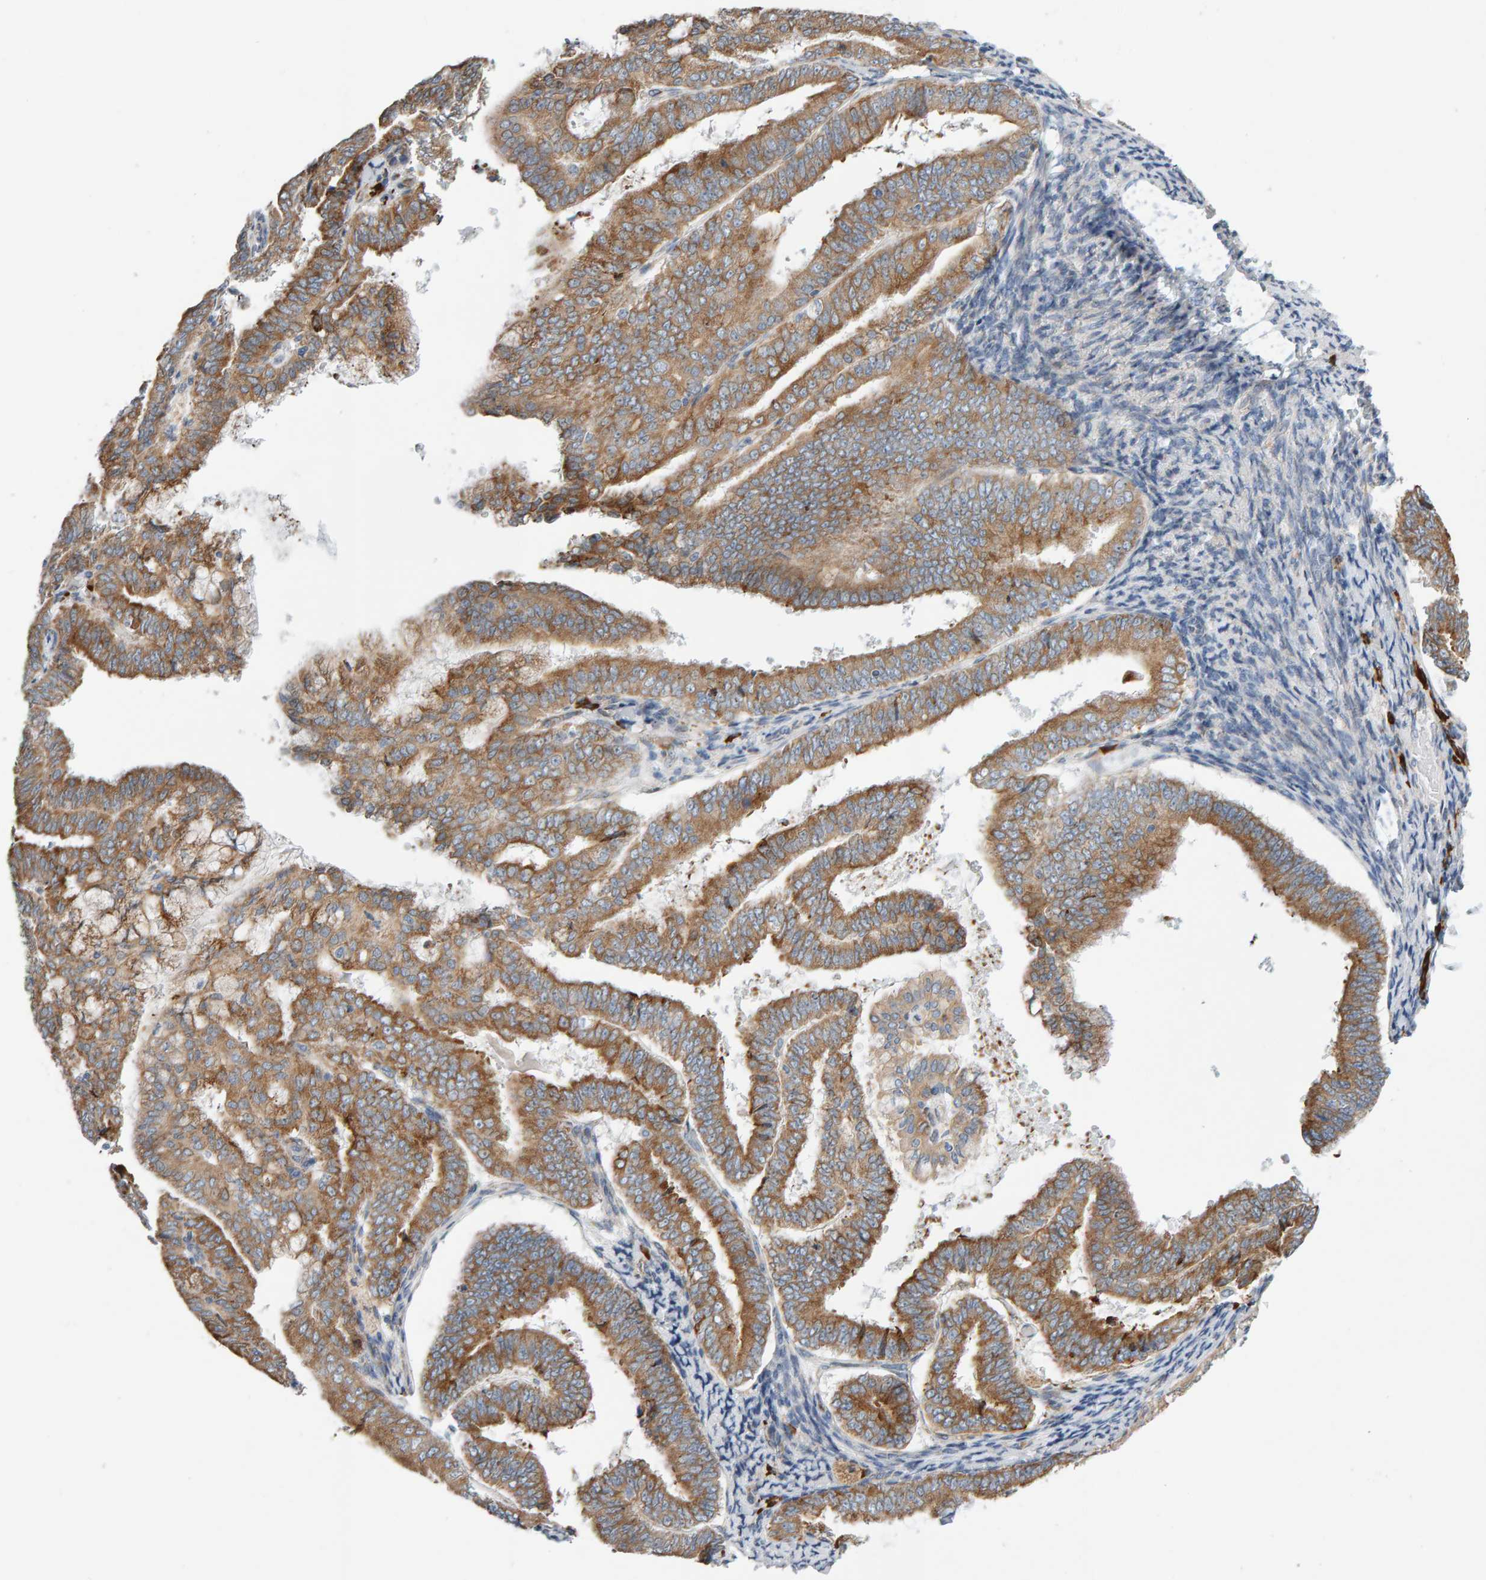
{"staining": {"intensity": "moderate", "quantity": ">75%", "location": "cytoplasmic/membranous"}, "tissue": "endometrial cancer", "cell_type": "Tumor cells", "image_type": "cancer", "snomed": [{"axis": "morphology", "description": "Adenocarcinoma, NOS"}, {"axis": "topography", "description": "Endometrium"}], "caption": "Moderate cytoplasmic/membranous staining for a protein is present in about >75% of tumor cells of endometrial cancer using IHC.", "gene": "ENGASE", "patient": {"sex": "female", "age": 63}}